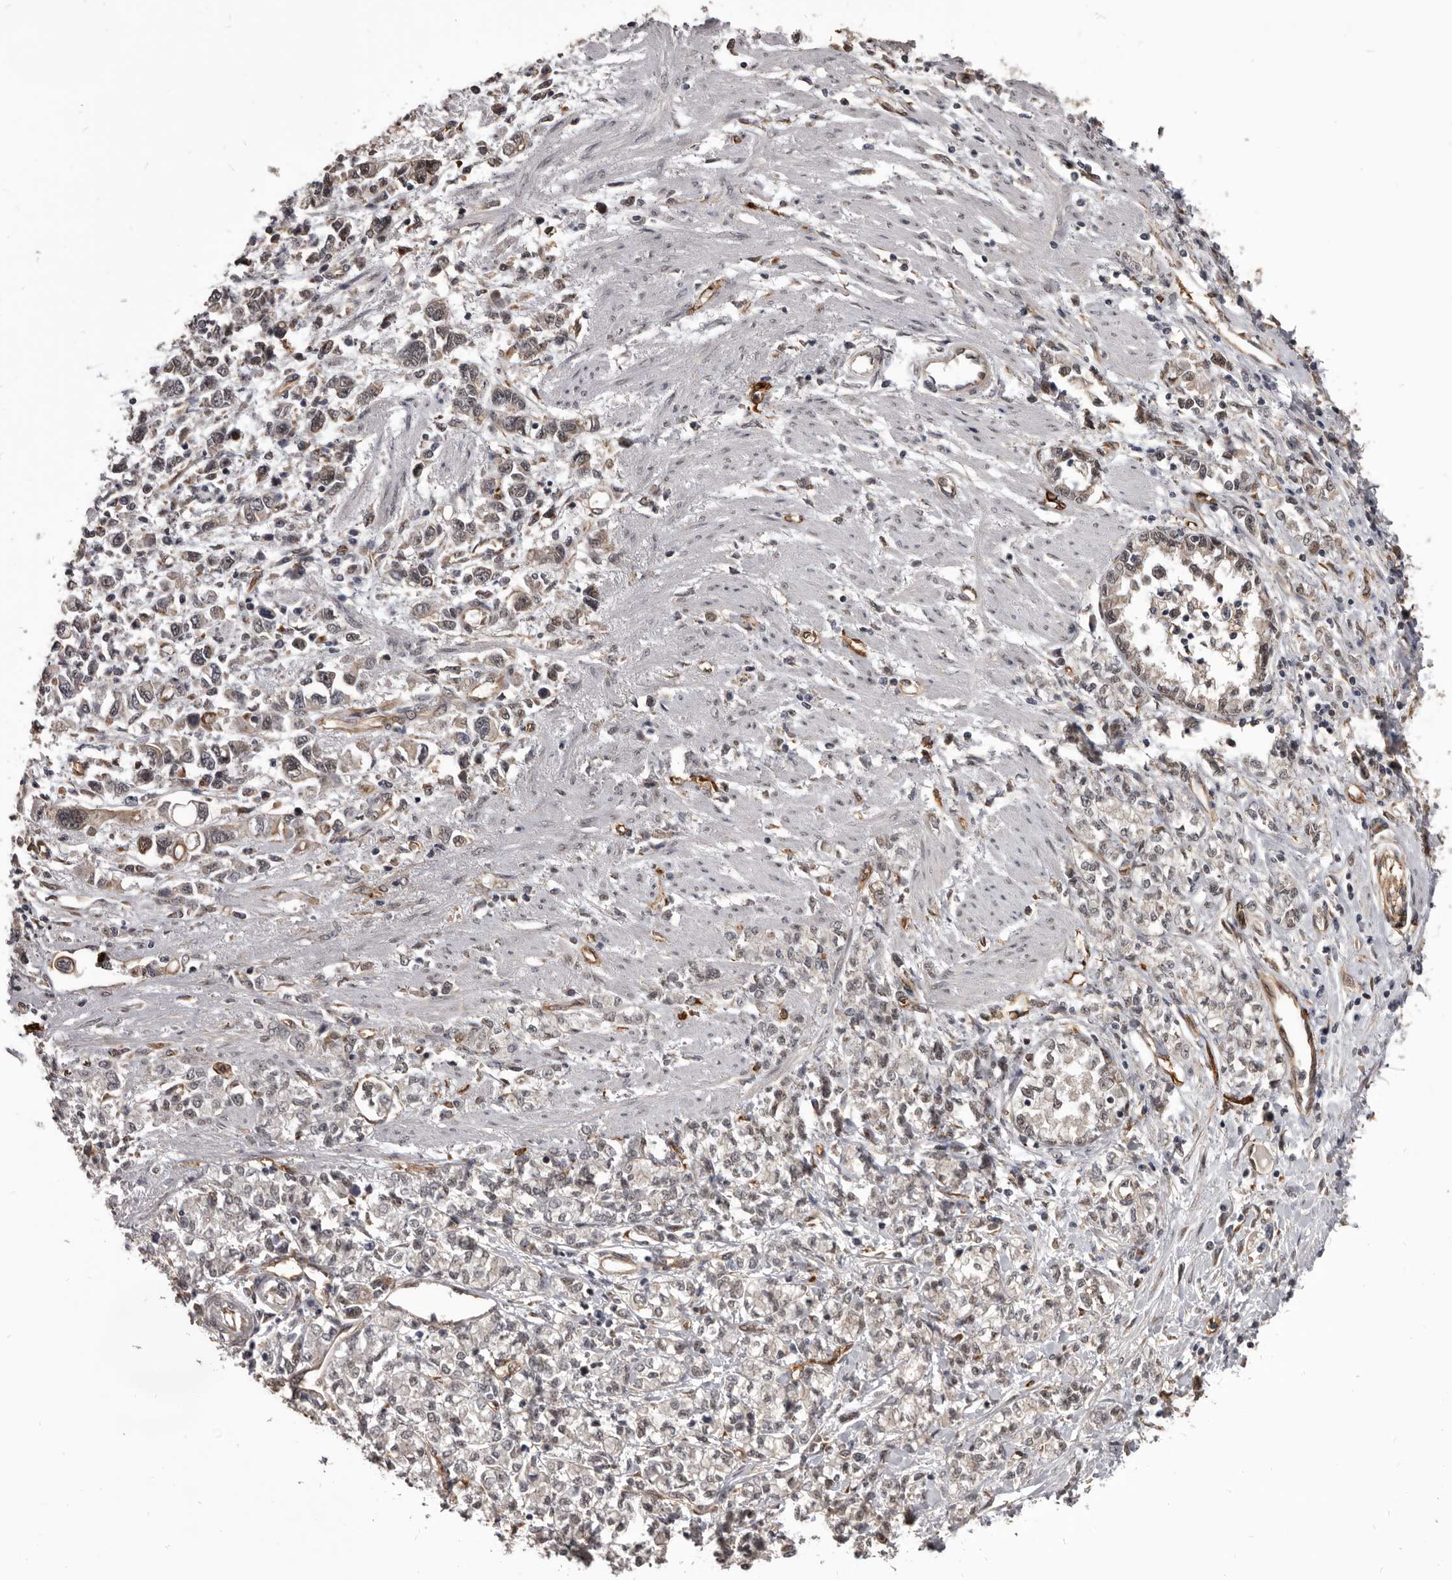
{"staining": {"intensity": "weak", "quantity": "25%-75%", "location": "cytoplasmic/membranous"}, "tissue": "stomach cancer", "cell_type": "Tumor cells", "image_type": "cancer", "snomed": [{"axis": "morphology", "description": "Adenocarcinoma, NOS"}, {"axis": "topography", "description": "Stomach"}], "caption": "IHC of human stomach cancer (adenocarcinoma) exhibits low levels of weak cytoplasmic/membranous positivity in about 25%-75% of tumor cells.", "gene": "ADAMTS20", "patient": {"sex": "female", "age": 76}}